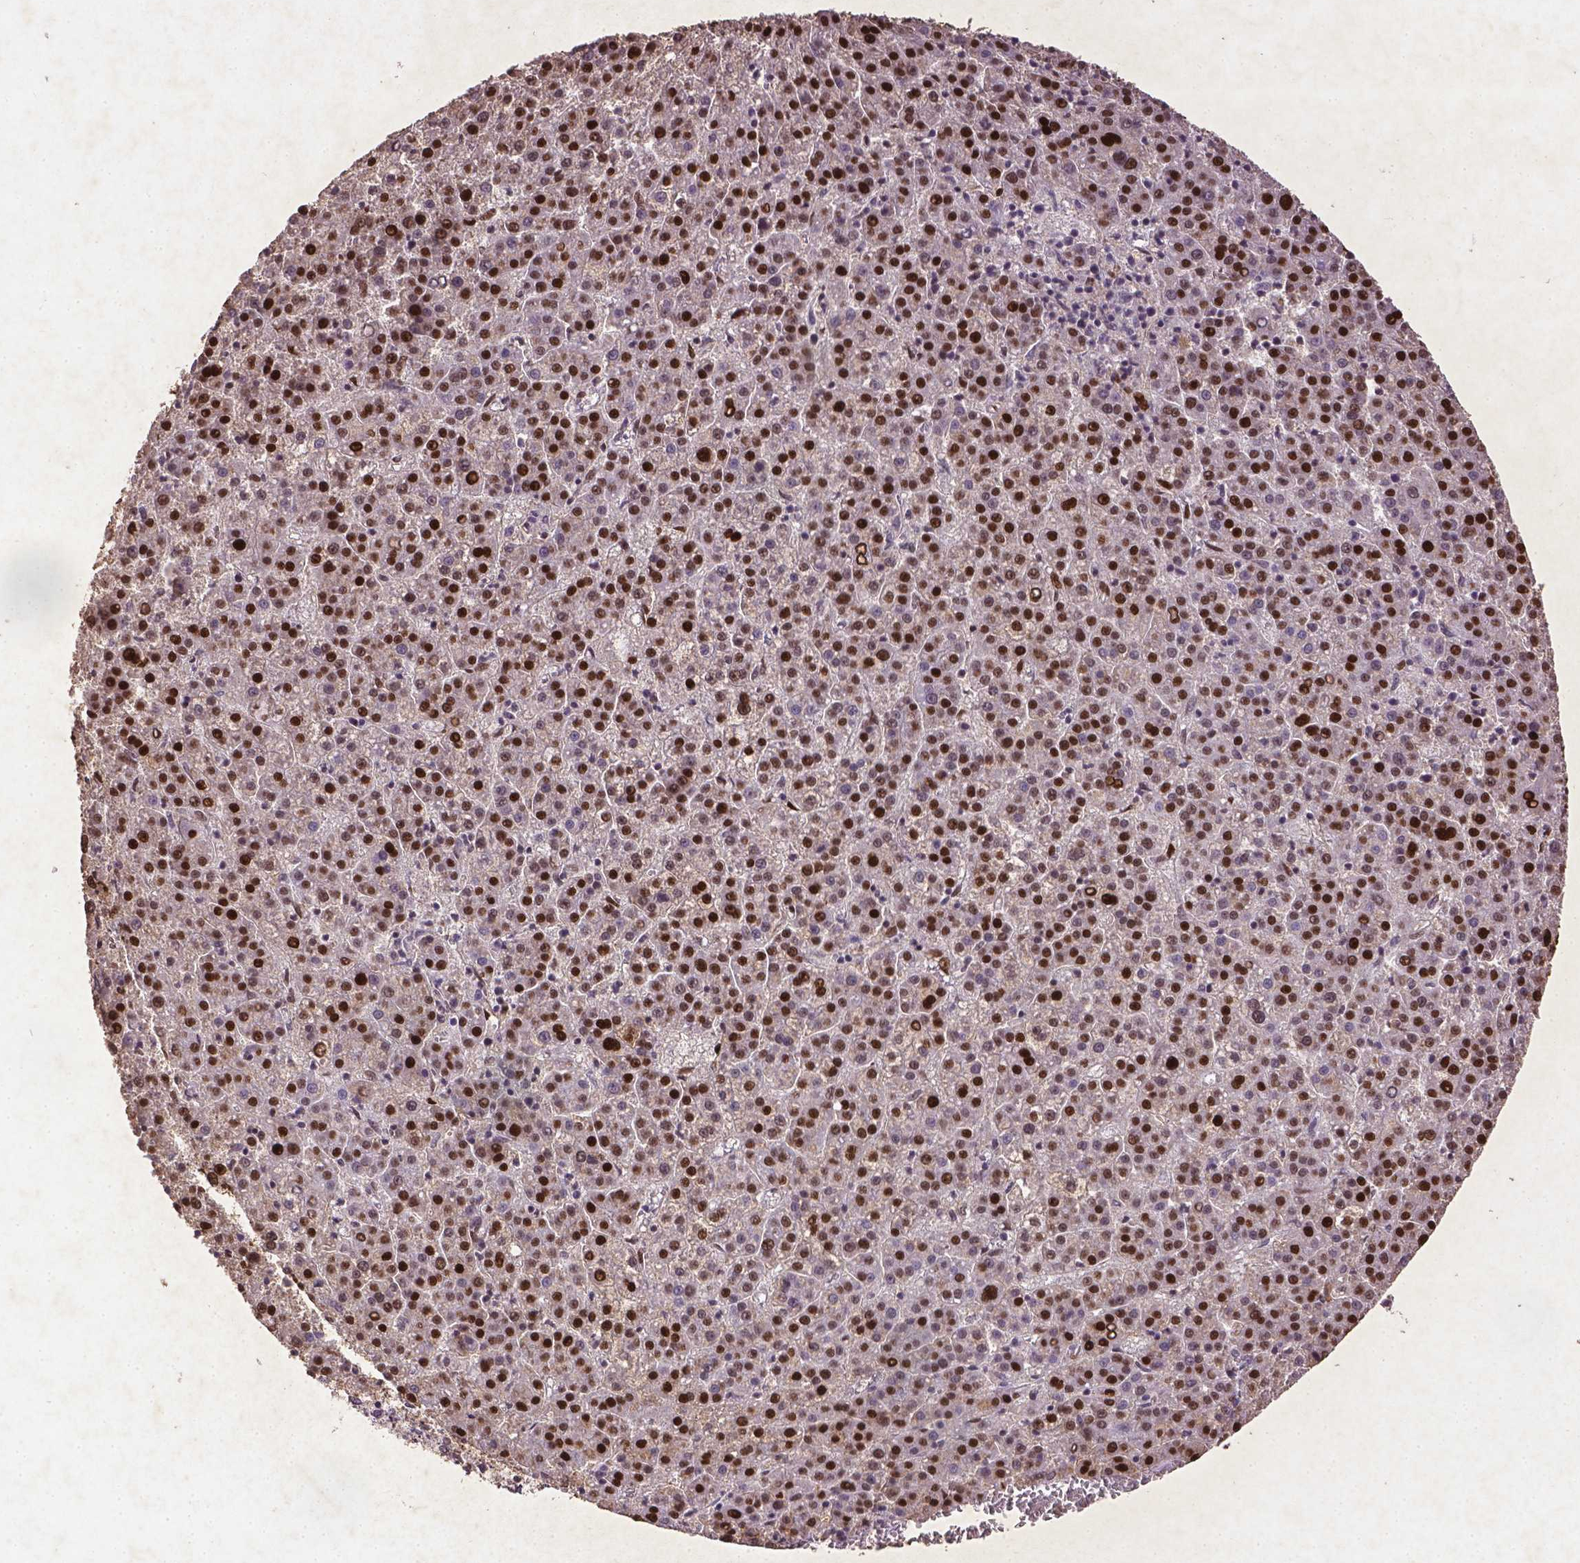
{"staining": {"intensity": "strong", "quantity": ">75%", "location": "nuclear"}, "tissue": "liver cancer", "cell_type": "Tumor cells", "image_type": "cancer", "snomed": [{"axis": "morphology", "description": "Carcinoma, Hepatocellular, NOS"}, {"axis": "topography", "description": "Liver"}], "caption": "Protein expression analysis of human hepatocellular carcinoma (liver) reveals strong nuclear expression in approximately >75% of tumor cells.", "gene": "CDKN1A", "patient": {"sex": "female", "age": 58}}